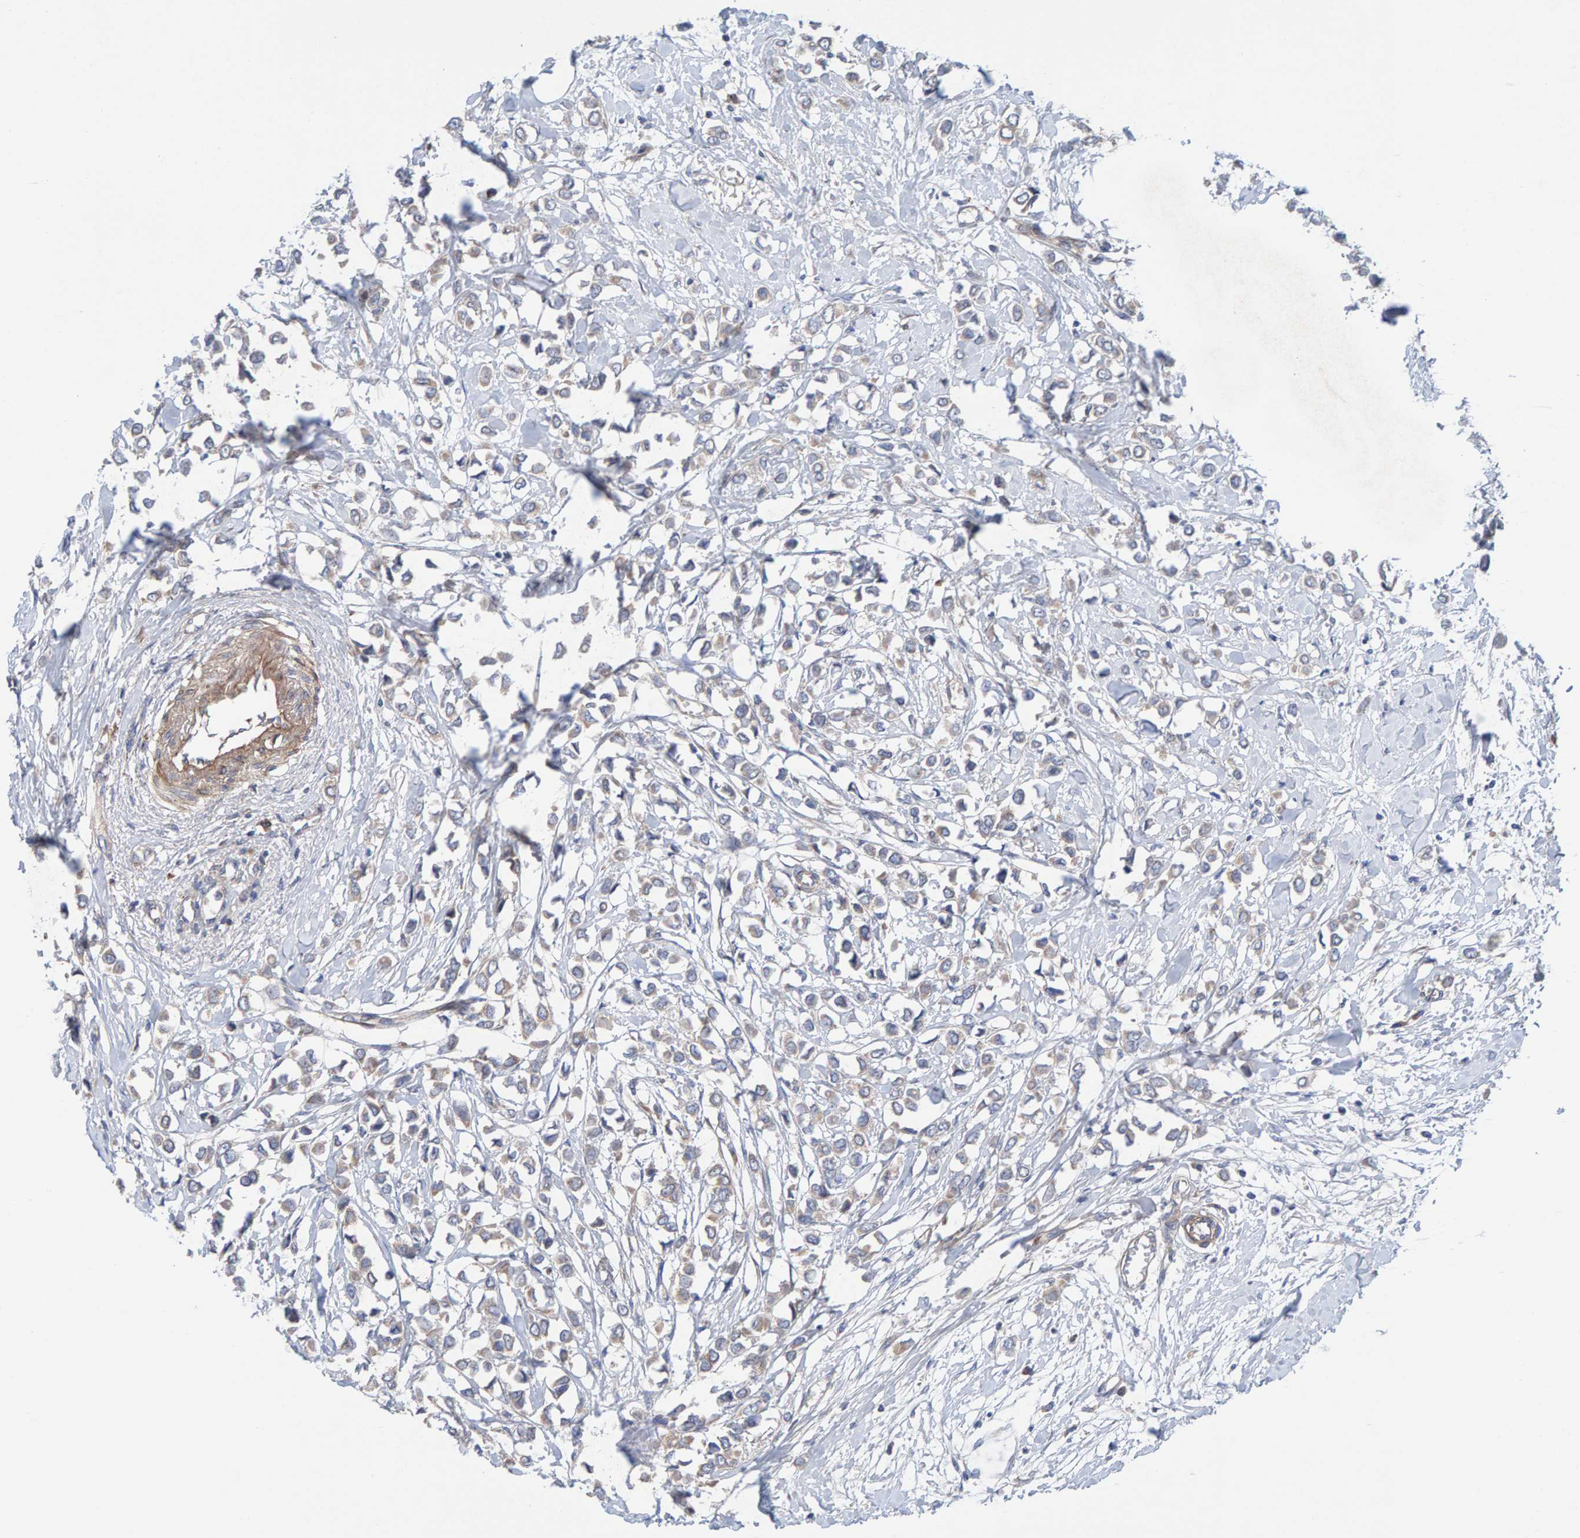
{"staining": {"intensity": "weak", "quantity": ">75%", "location": "cytoplasmic/membranous"}, "tissue": "breast cancer", "cell_type": "Tumor cells", "image_type": "cancer", "snomed": [{"axis": "morphology", "description": "Lobular carcinoma"}, {"axis": "topography", "description": "Breast"}], "caption": "Breast cancer (lobular carcinoma) tissue displays weak cytoplasmic/membranous staining in about >75% of tumor cells", "gene": "CDK5RAP3", "patient": {"sex": "female", "age": 51}}